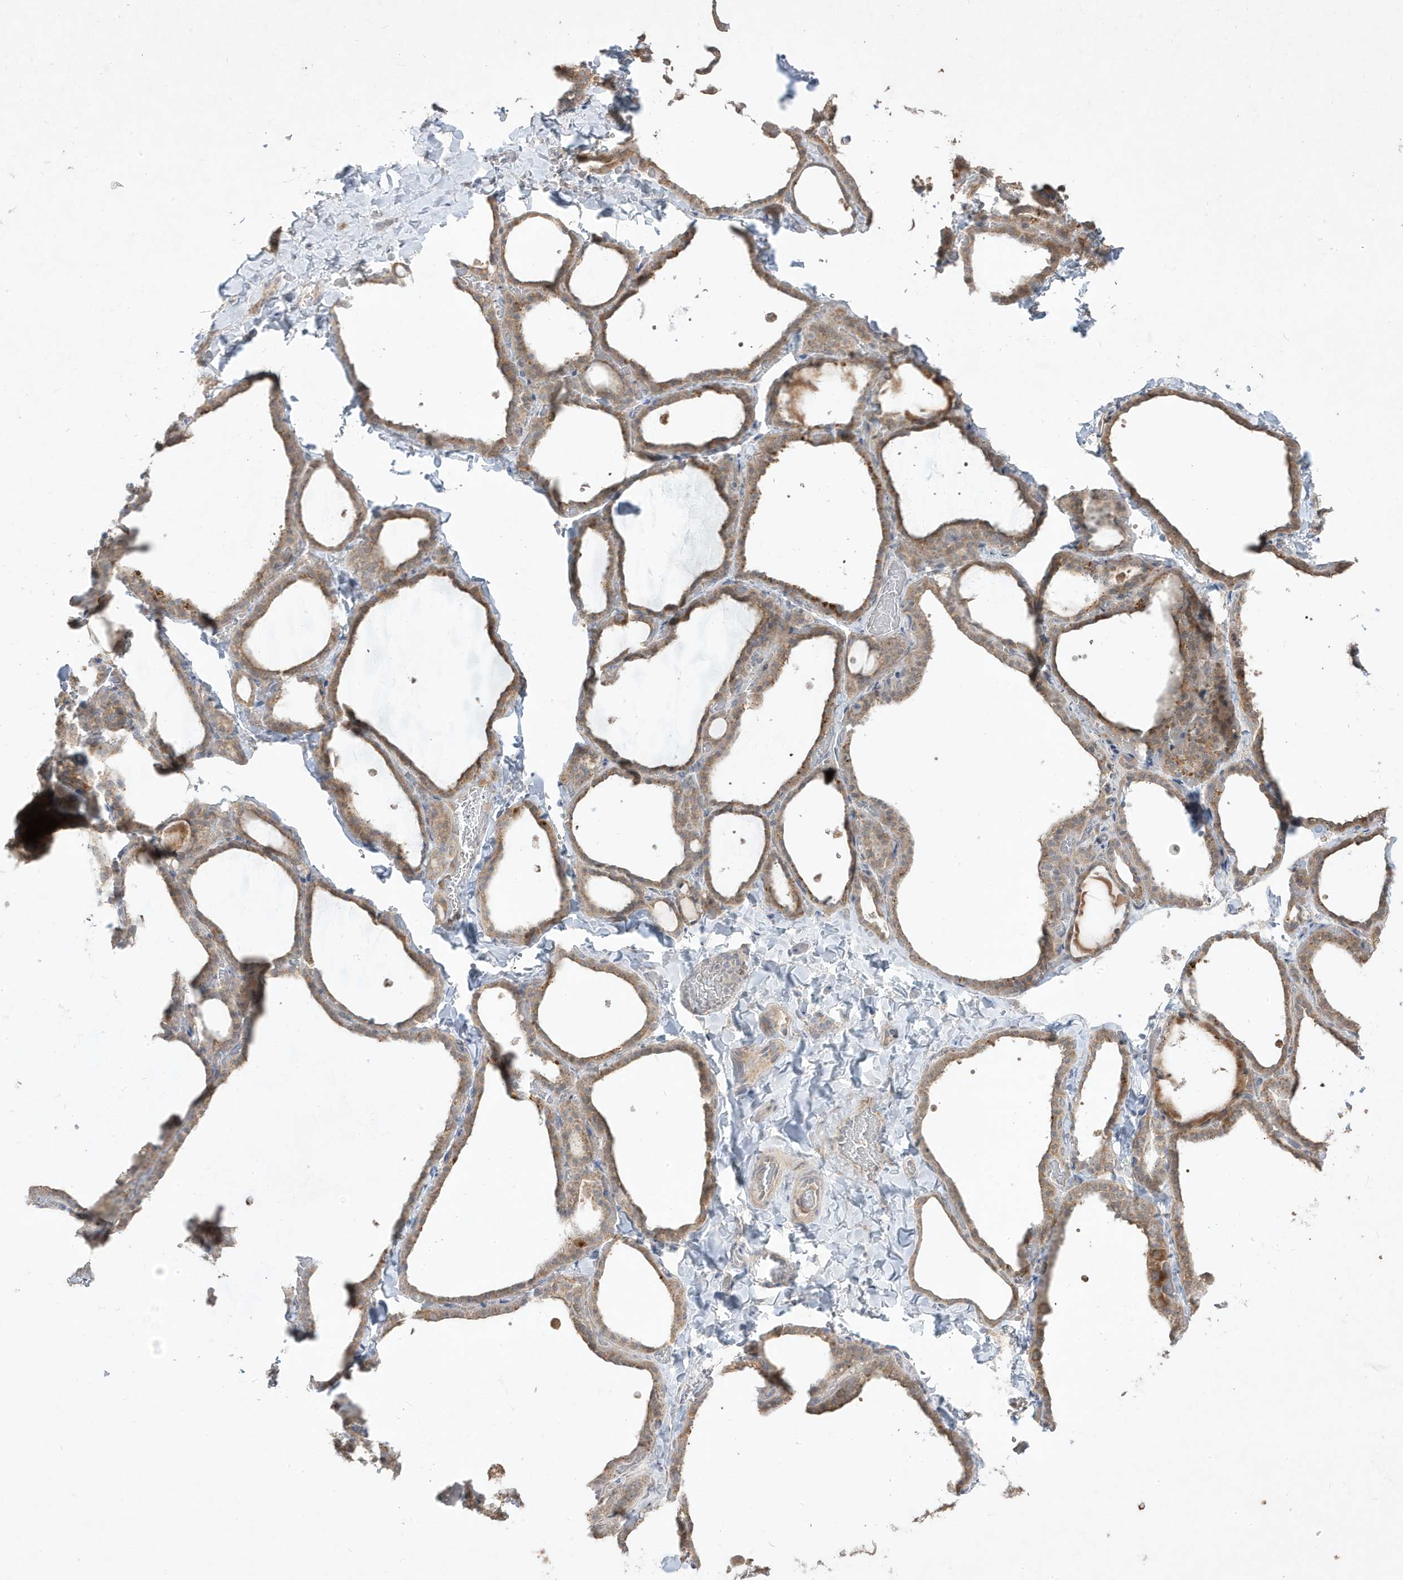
{"staining": {"intensity": "moderate", "quantity": ">75%", "location": "cytoplasmic/membranous"}, "tissue": "thyroid gland", "cell_type": "Glandular cells", "image_type": "normal", "snomed": [{"axis": "morphology", "description": "Normal tissue, NOS"}, {"axis": "topography", "description": "Thyroid gland"}], "caption": "Immunohistochemical staining of normal thyroid gland shows moderate cytoplasmic/membranous protein staining in about >75% of glandular cells. The staining was performed using DAB, with brown indicating positive protein expression. Nuclei are stained blue with hematoxylin.", "gene": "RGL4", "patient": {"sex": "female", "age": 22}}